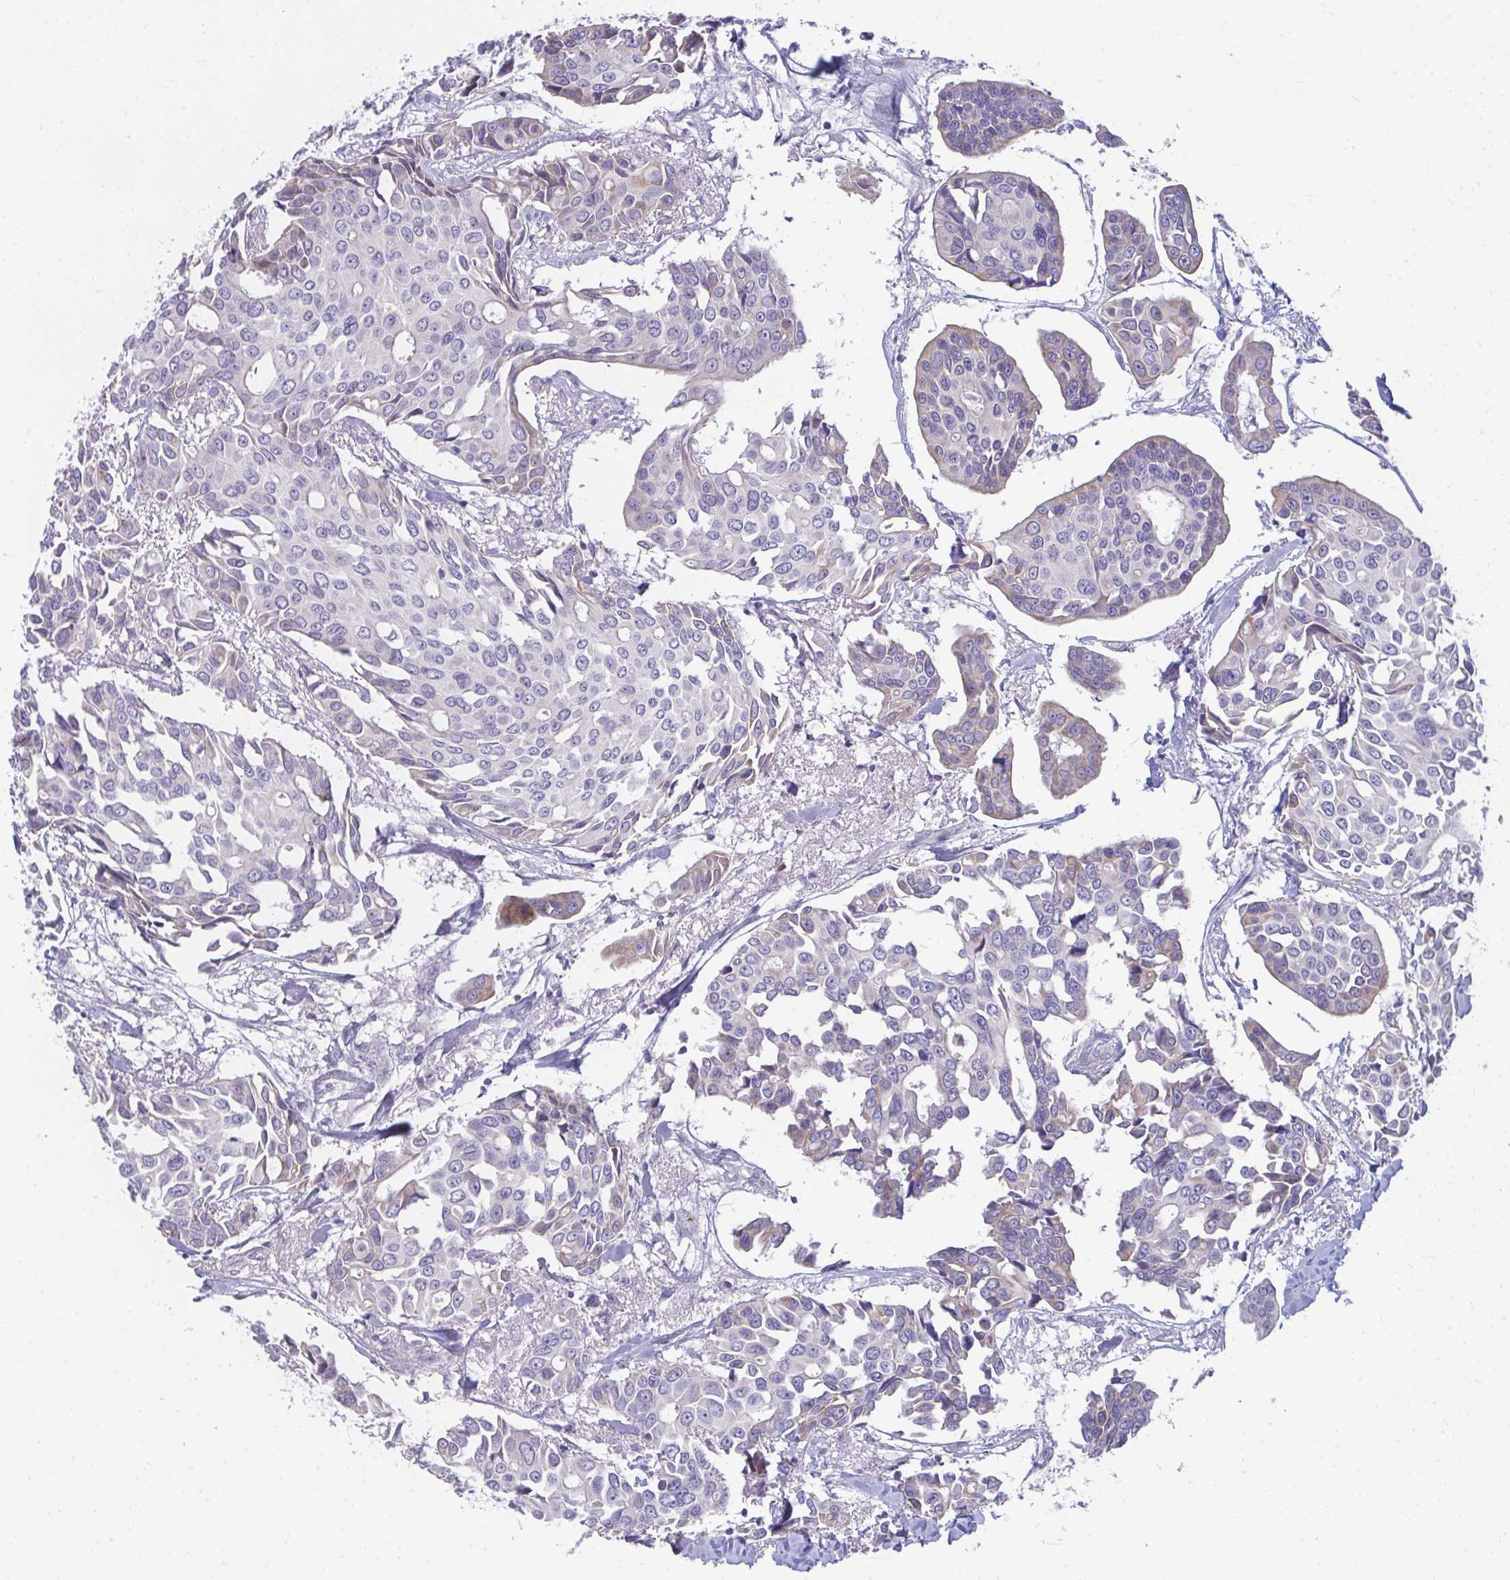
{"staining": {"intensity": "weak", "quantity": "<25%", "location": "cytoplasmic/membranous"}, "tissue": "breast cancer", "cell_type": "Tumor cells", "image_type": "cancer", "snomed": [{"axis": "morphology", "description": "Duct carcinoma"}, {"axis": "topography", "description": "Breast"}], "caption": "An image of breast cancer stained for a protein demonstrates no brown staining in tumor cells.", "gene": "PIGZ", "patient": {"sex": "female", "age": 54}}